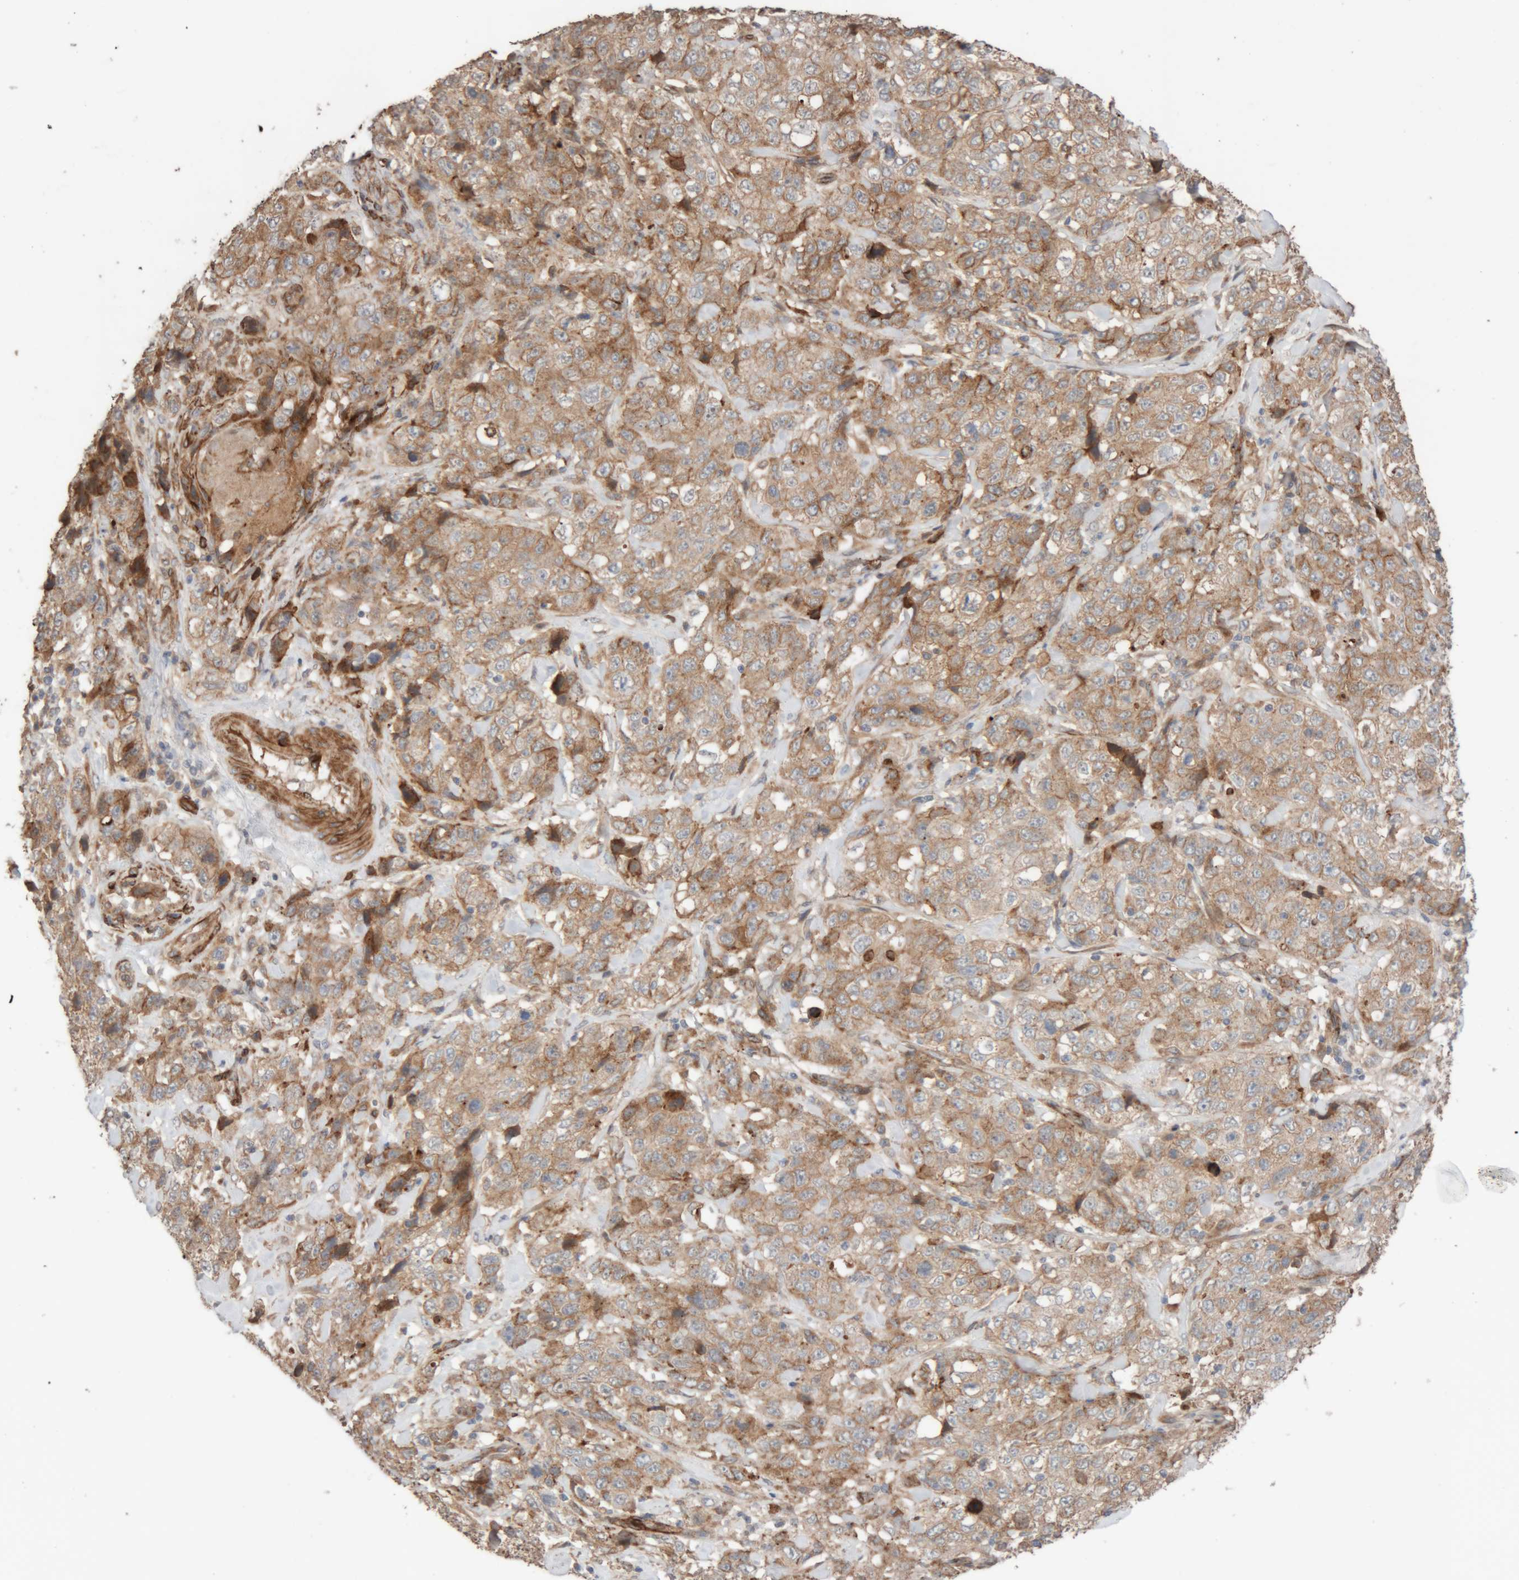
{"staining": {"intensity": "moderate", "quantity": "25%-75%", "location": "cytoplasmic/membranous"}, "tissue": "stomach cancer", "cell_type": "Tumor cells", "image_type": "cancer", "snomed": [{"axis": "morphology", "description": "Adenocarcinoma, NOS"}, {"axis": "topography", "description": "Stomach"}], "caption": "Protein staining by immunohistochemistry (IHC) displays moderate cytoplasmic/membranous expression in approximately 25%-75% of tumor cells in stomach cancer.", "gene": "RAB32", "patient": {"sex": "male", "age": 48}}